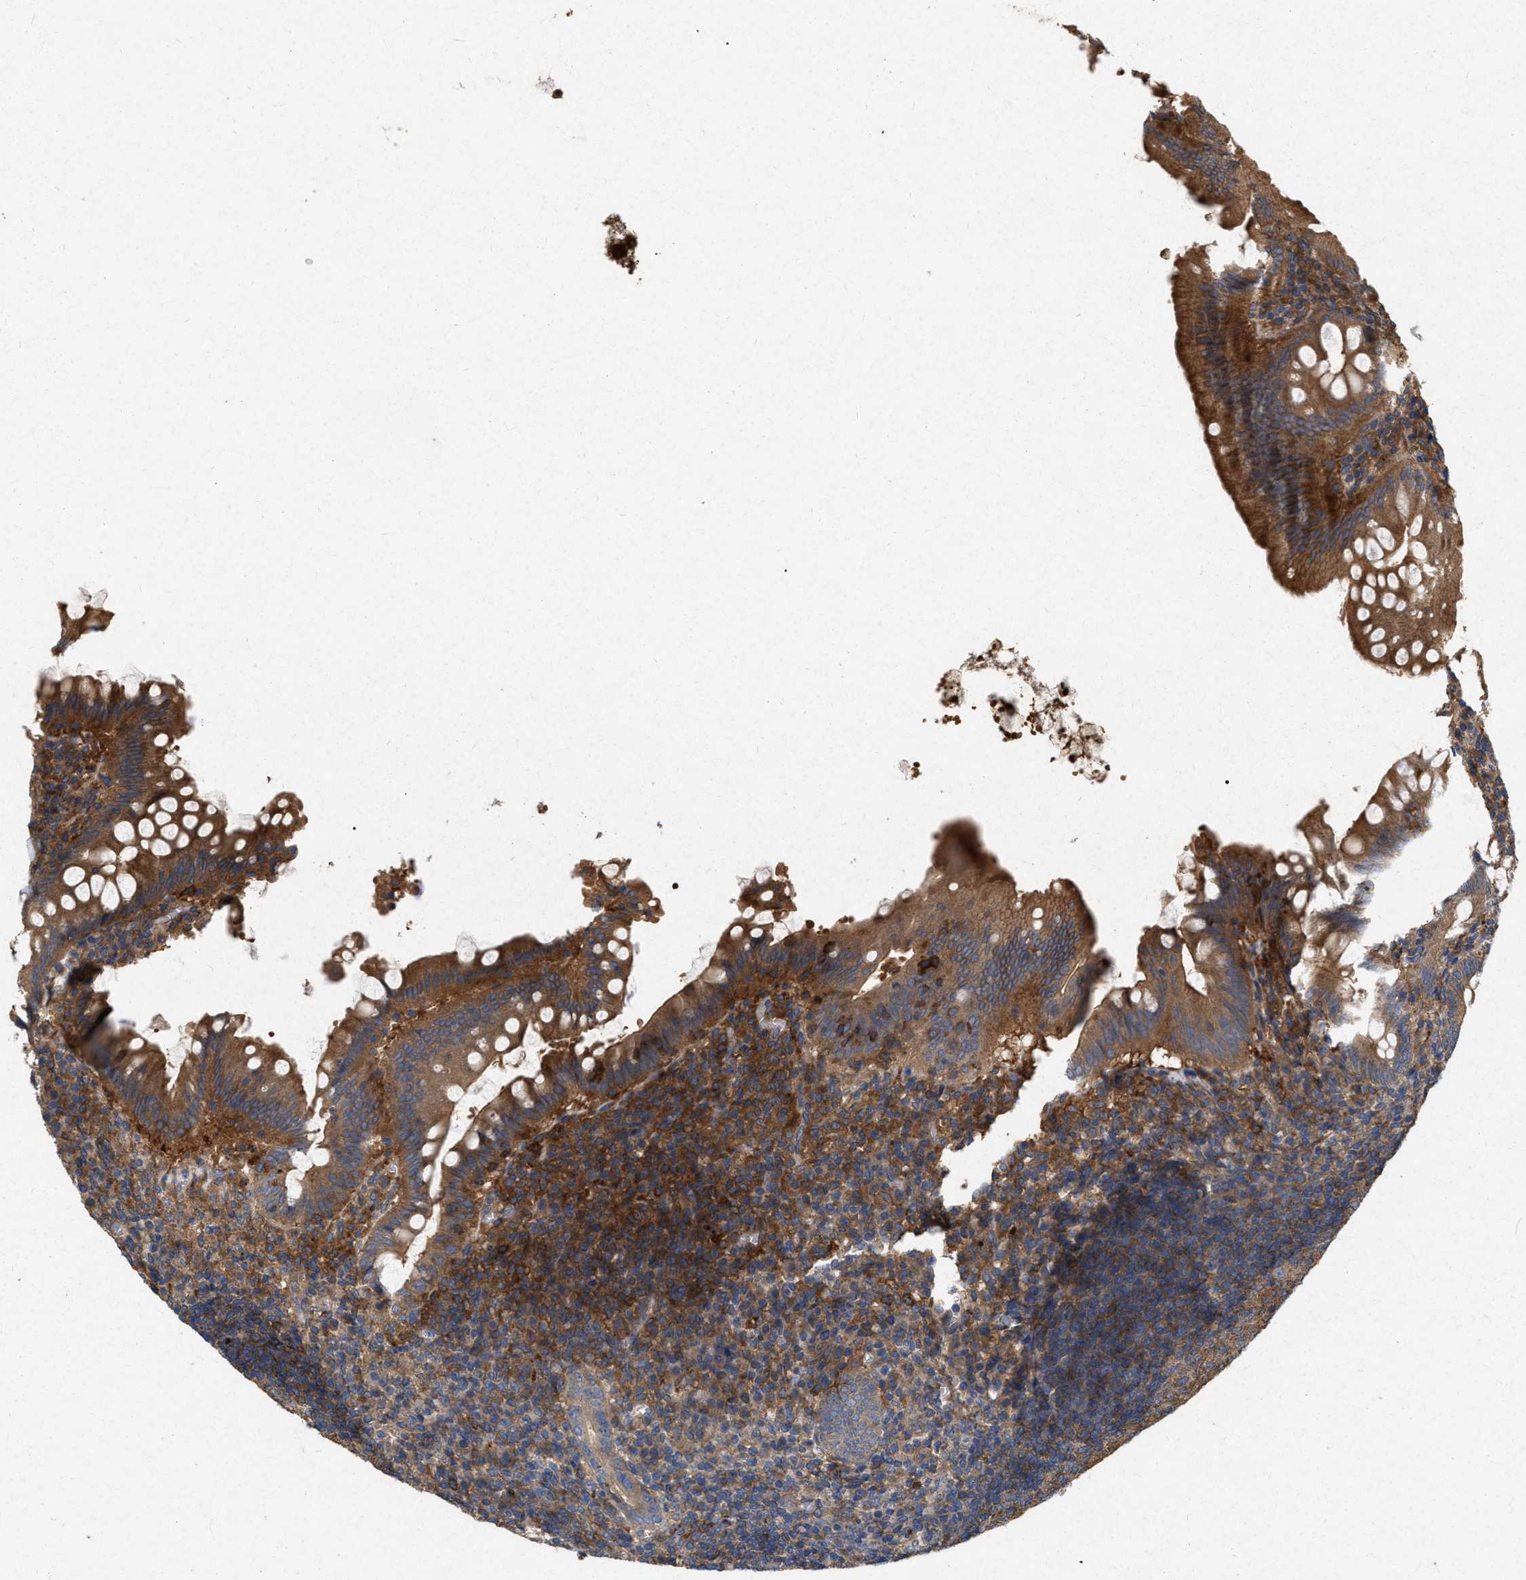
{"staining": {"intensity": "moderate", "quantity": ">75%", "location": "cytoplasmic/membranous"}, "tissue": "appendix", "cell_type": "Glandular cells", "image_type": "normal", "snomed": [{"axis": "morphology", "description": "Normal tissue, NOS"}, {"axis": "topography", "description": "Appendix"}], "caption": "Protein staining displays moderate cytoplasmic/membranous expression in approximately >75% of glandular cells in benign appendix.", "gene": "CDKN2C", "patient": {"sex": "male", "age": 56}}